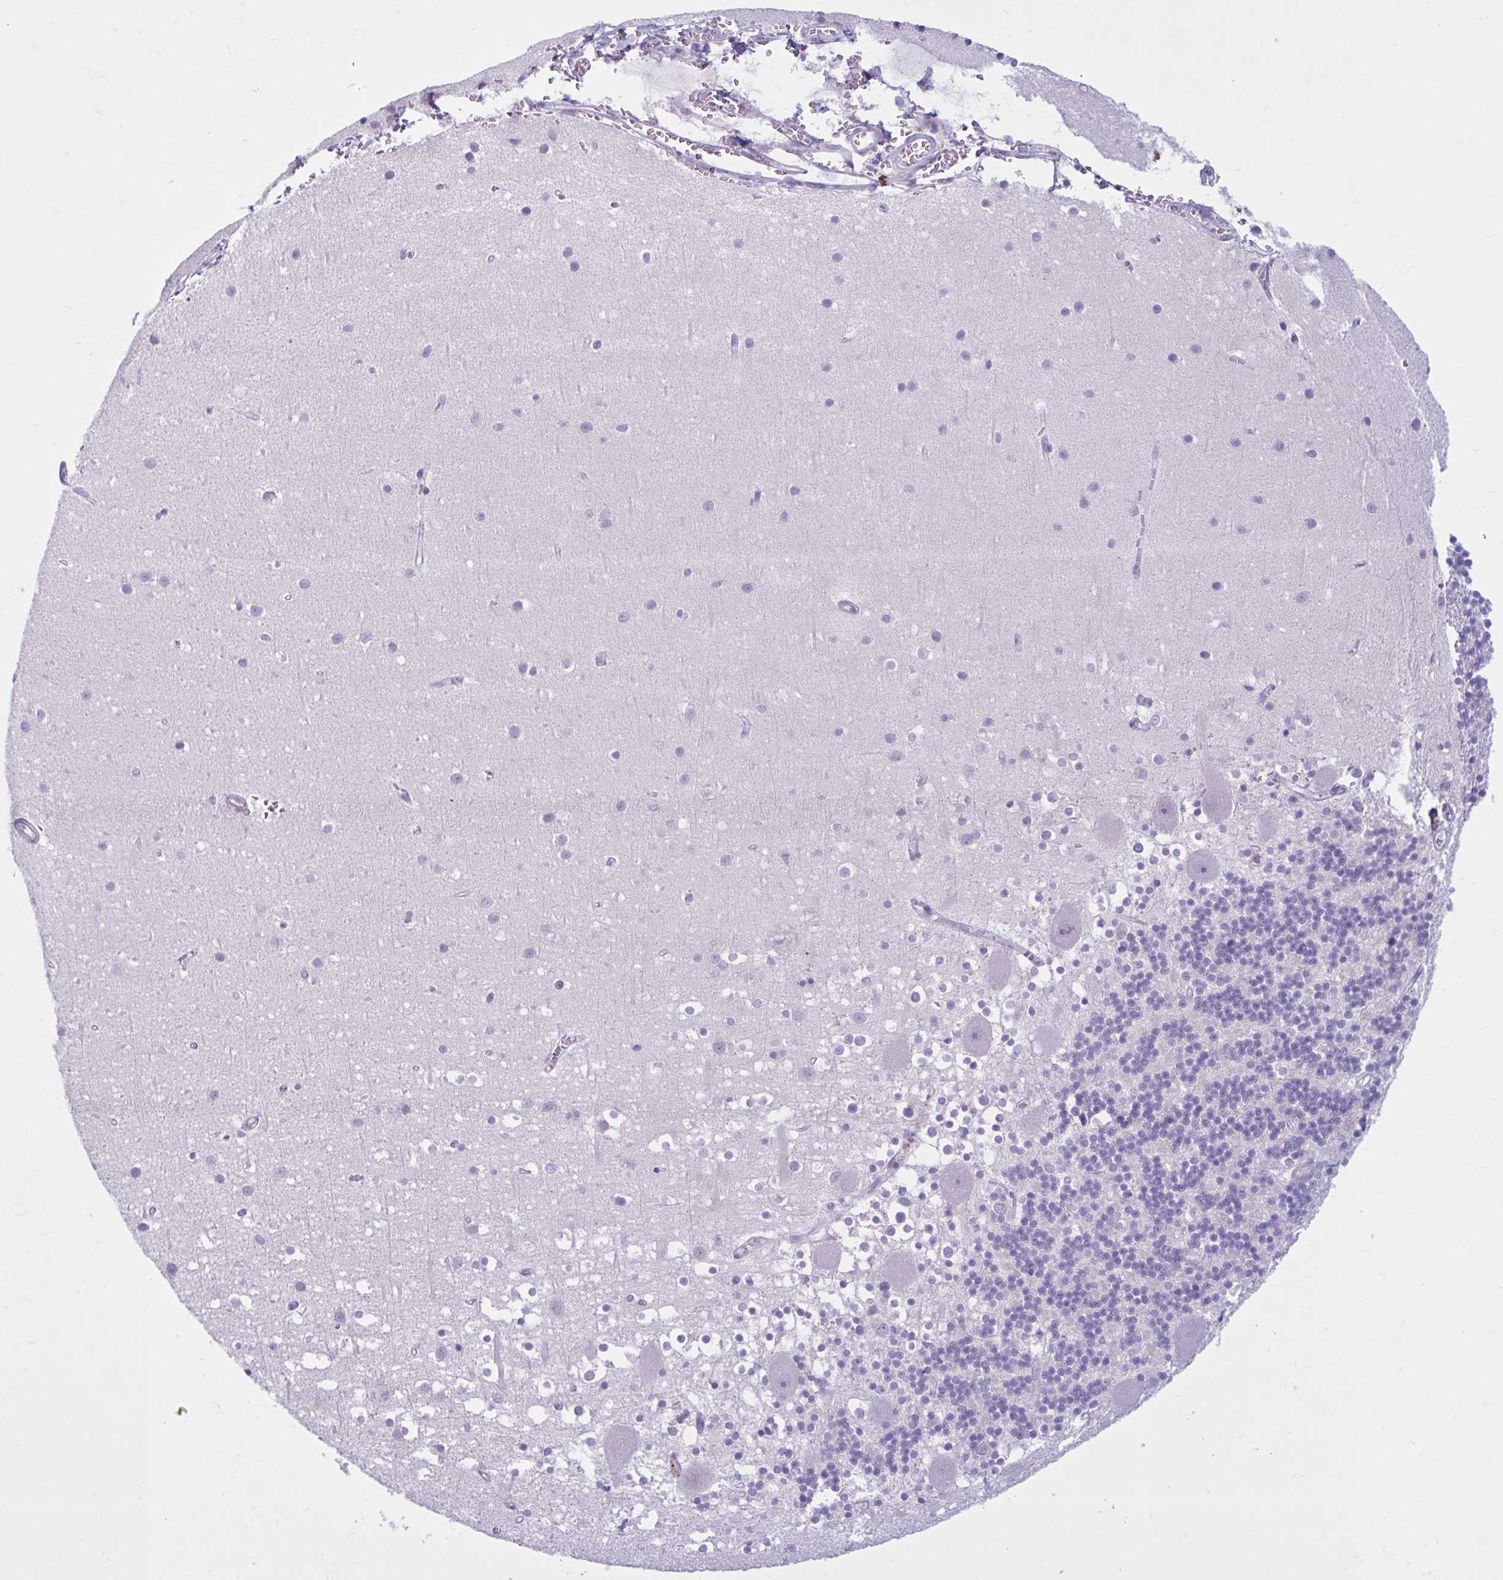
{"staining": {"intensity": "negative", "quantity": "none", "location": "none"}, "tissue": "cerebellum", "cell_type": "Cells in granular layer", "image_type": "normal", "snomed": [{"axis": "morphology", "description": "Normal tissue, NOS"}, {"axis": "topography", "description": "Cerebellum"}], "caption": "This is a micrograph of immunohistochemistry (IHC) staining of normal cerebellum, which shows no staining in cells in granular layer.", "gene": "CEP120", "patient": {"sex": "male", "age": 54}}